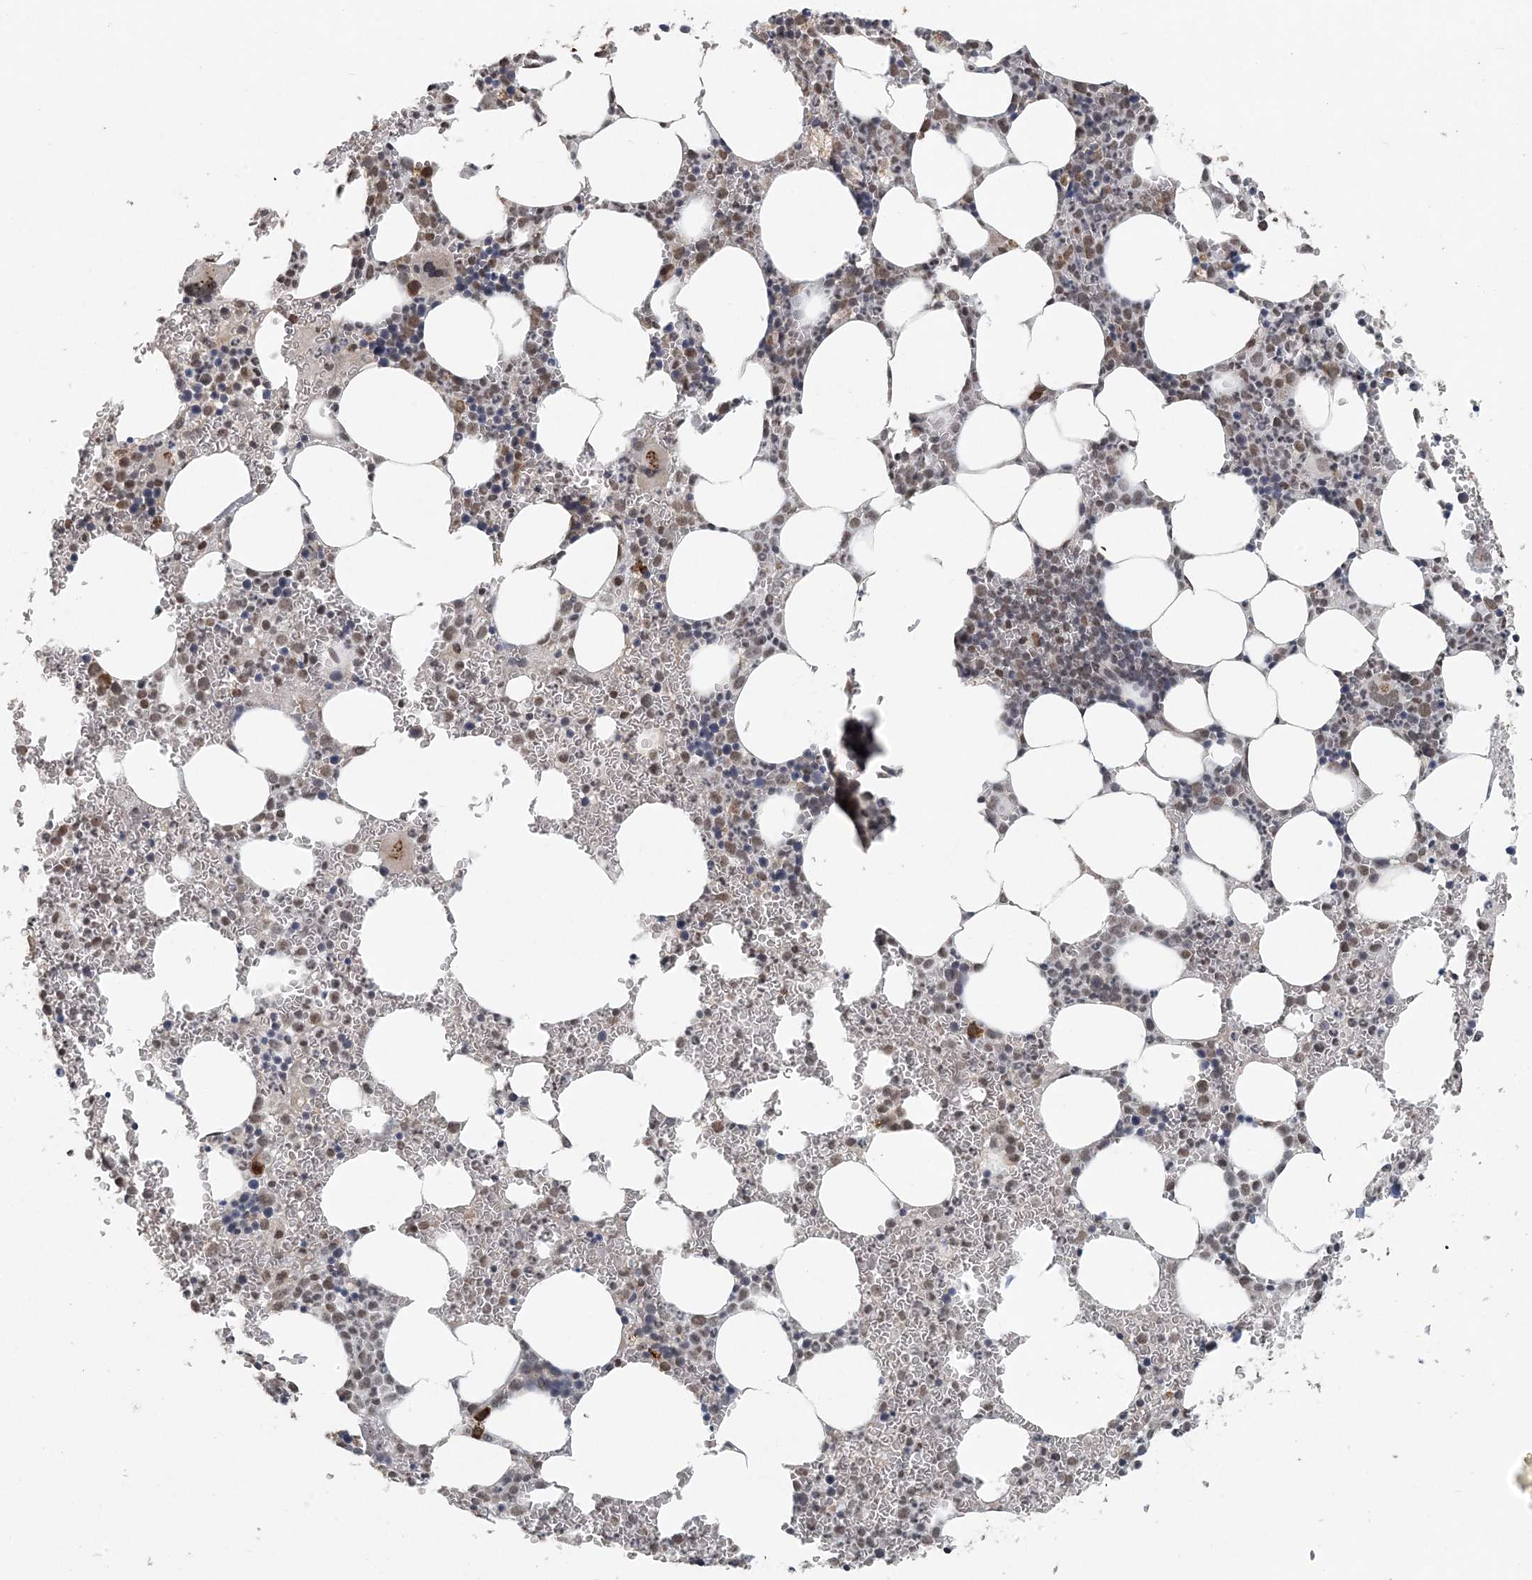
{"staining": {"intensity": "moderate", "quantity": "<25%", "location": "nuclear"}, "tissue": "bone marrow", "cell_type": "Hematopoietic cells", "image_type": "normal", "snomed": [{"axis": "morphology", "description": "Normal tissue, NOS"}, {"axis": "topography", "description": "Bone marrow"}], "caption": "This micrograph reveals benign bone marrow stained with immunohistochemistry (IHC) to label a protein in brown. The nuclear of hematopoietic cells show moderate positivity for the protein. Nuclei are counter-stained blue.", "gene": "MBD2", "patient": {"sex": "female", "age": 78}}